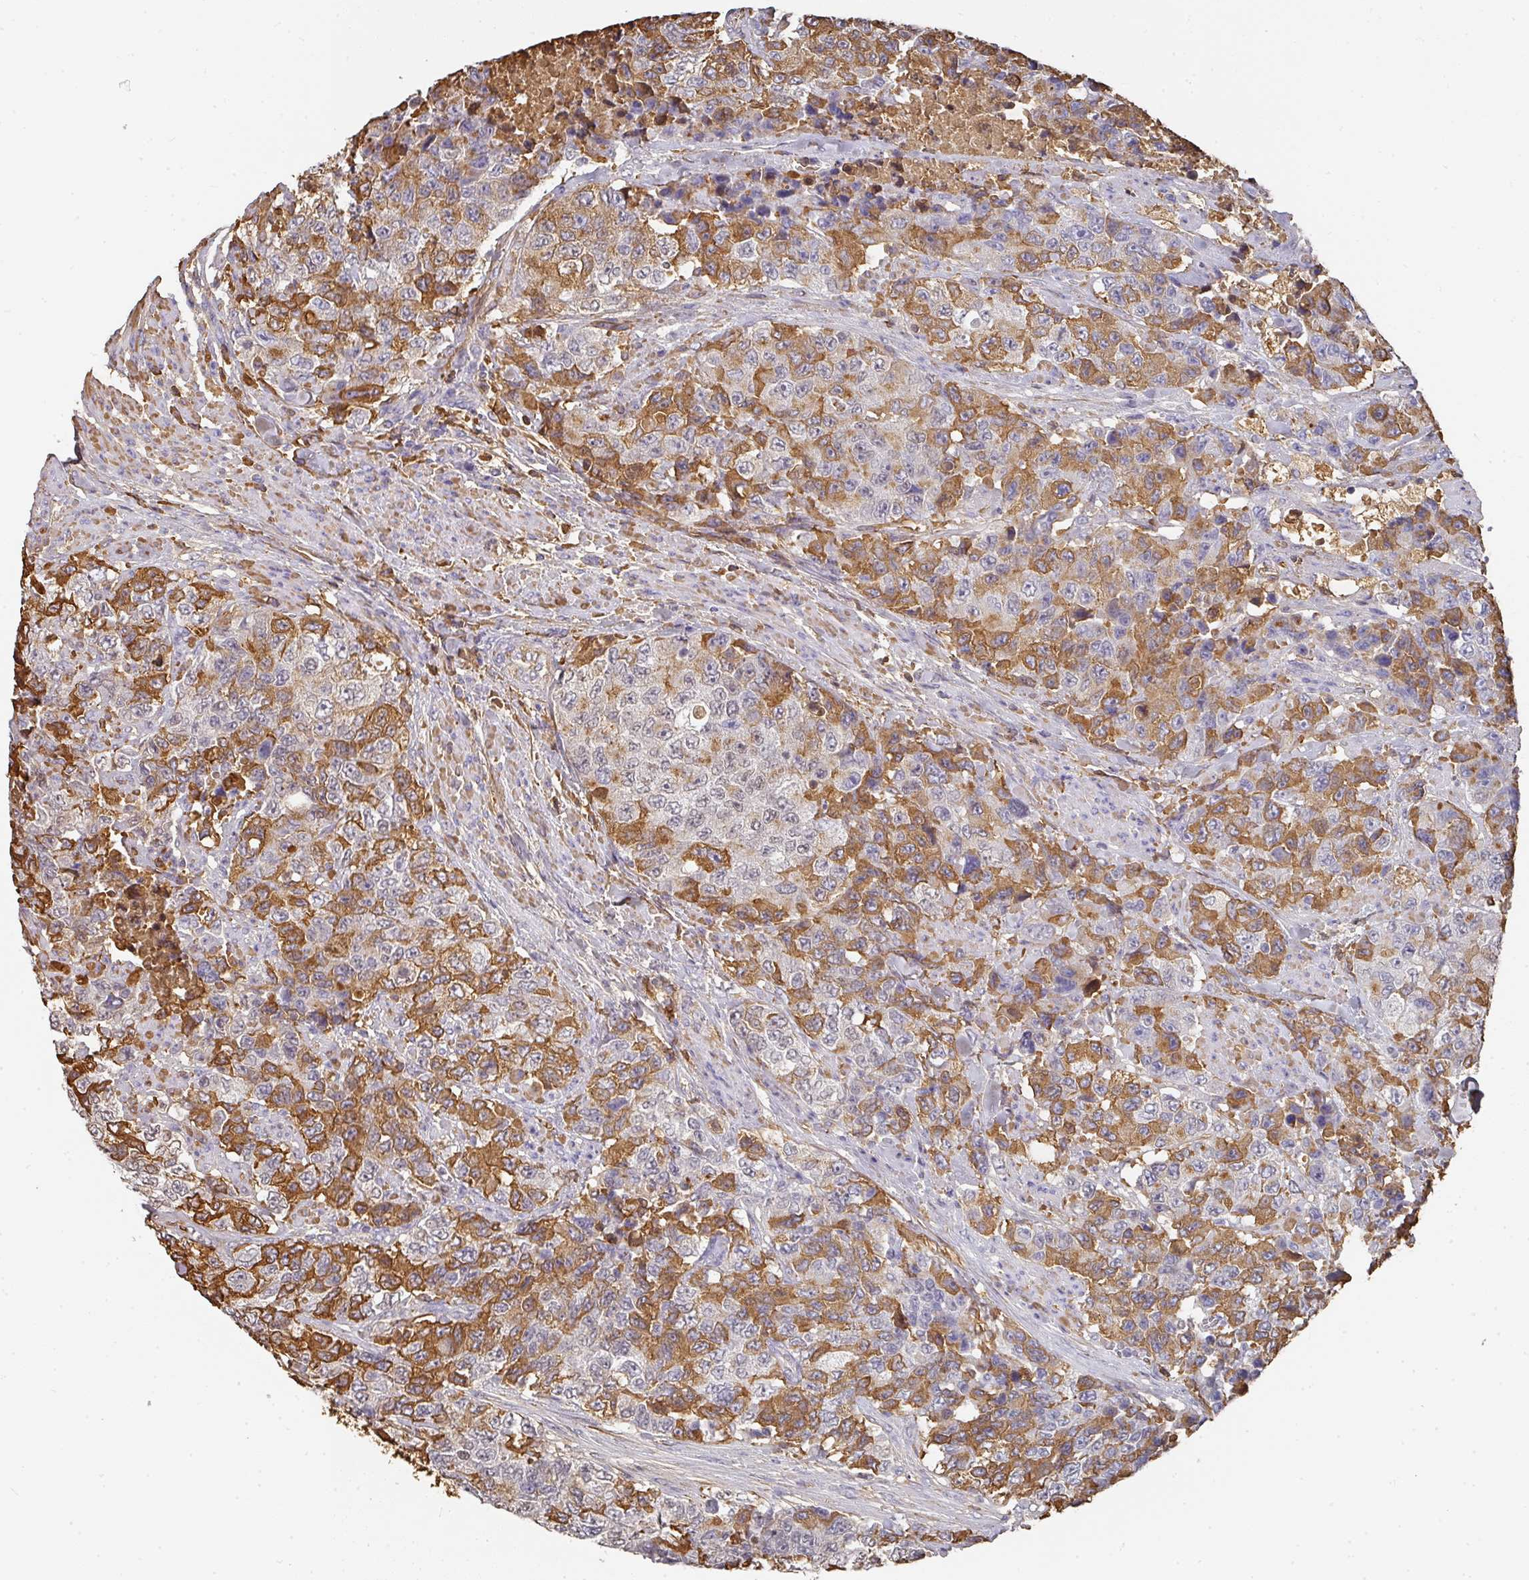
{"staining": {"intensity": "strong", "quantity": "25%-75%", "location": "cytoplasmic/membranous"}, "tissue": "urothelial cancer", "cell_type": "Tumor cells", "image_type": "cancer", "snomed": [{"axis": "morphology", "description": "Urothelial carcinoma, High grade"}, {"axis": "topography", "description": "Urinary bladder"}], "caption": "Brown immunohistochemical staining in human urothelial cancer displays strong cytoplasmic/membranous positivity in approximately 25%-75% of tumor cells.", "gene": "ALB", "patient": {"sex": "female", "age": 78}}